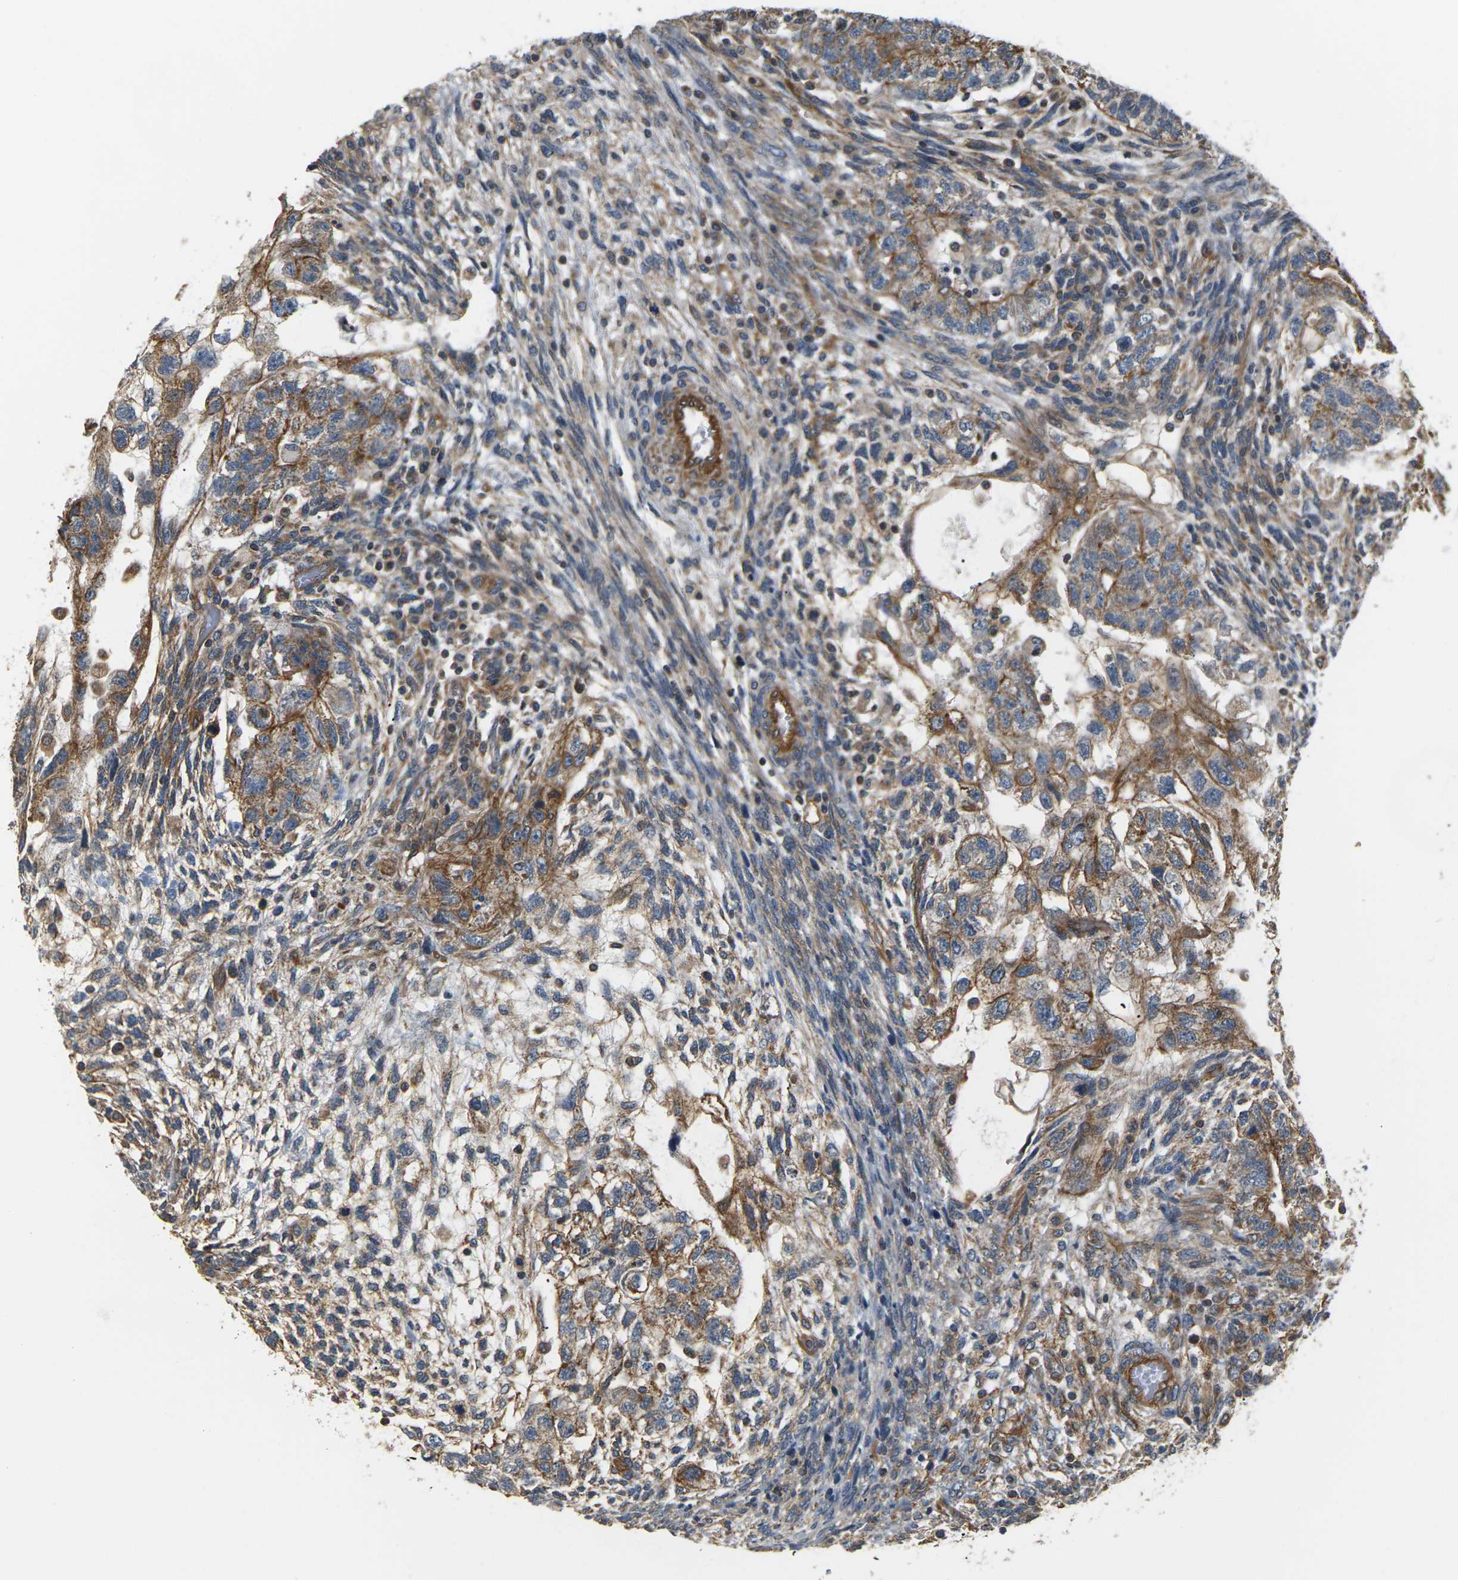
{"staining": {"intensity": "moderate", "quantity": ">75%", "location": "cytoplasmic/membranous"}, "tissue": "testis cancer", "cell_type": "Tumor cells", "image_type": "cancer", "snomed": [{"axis": "morphology", "description": "Normal tissue, NOS"}, {"axis": "morphology", "description": "Carcinoma, Embryonal, NOS"}, {"axis": "topography", "description": "Testis"}], "caption": "A brown stain labels moderate cytoplasmic/membranous expression of a protein in human testis cancer (embryonal carcinoma) tumor cells. (Brightfield microscopy of DAB IHC at high magnification).", "gene": "PCDHB4", "patient": {"sex": "male", "age": 36}}